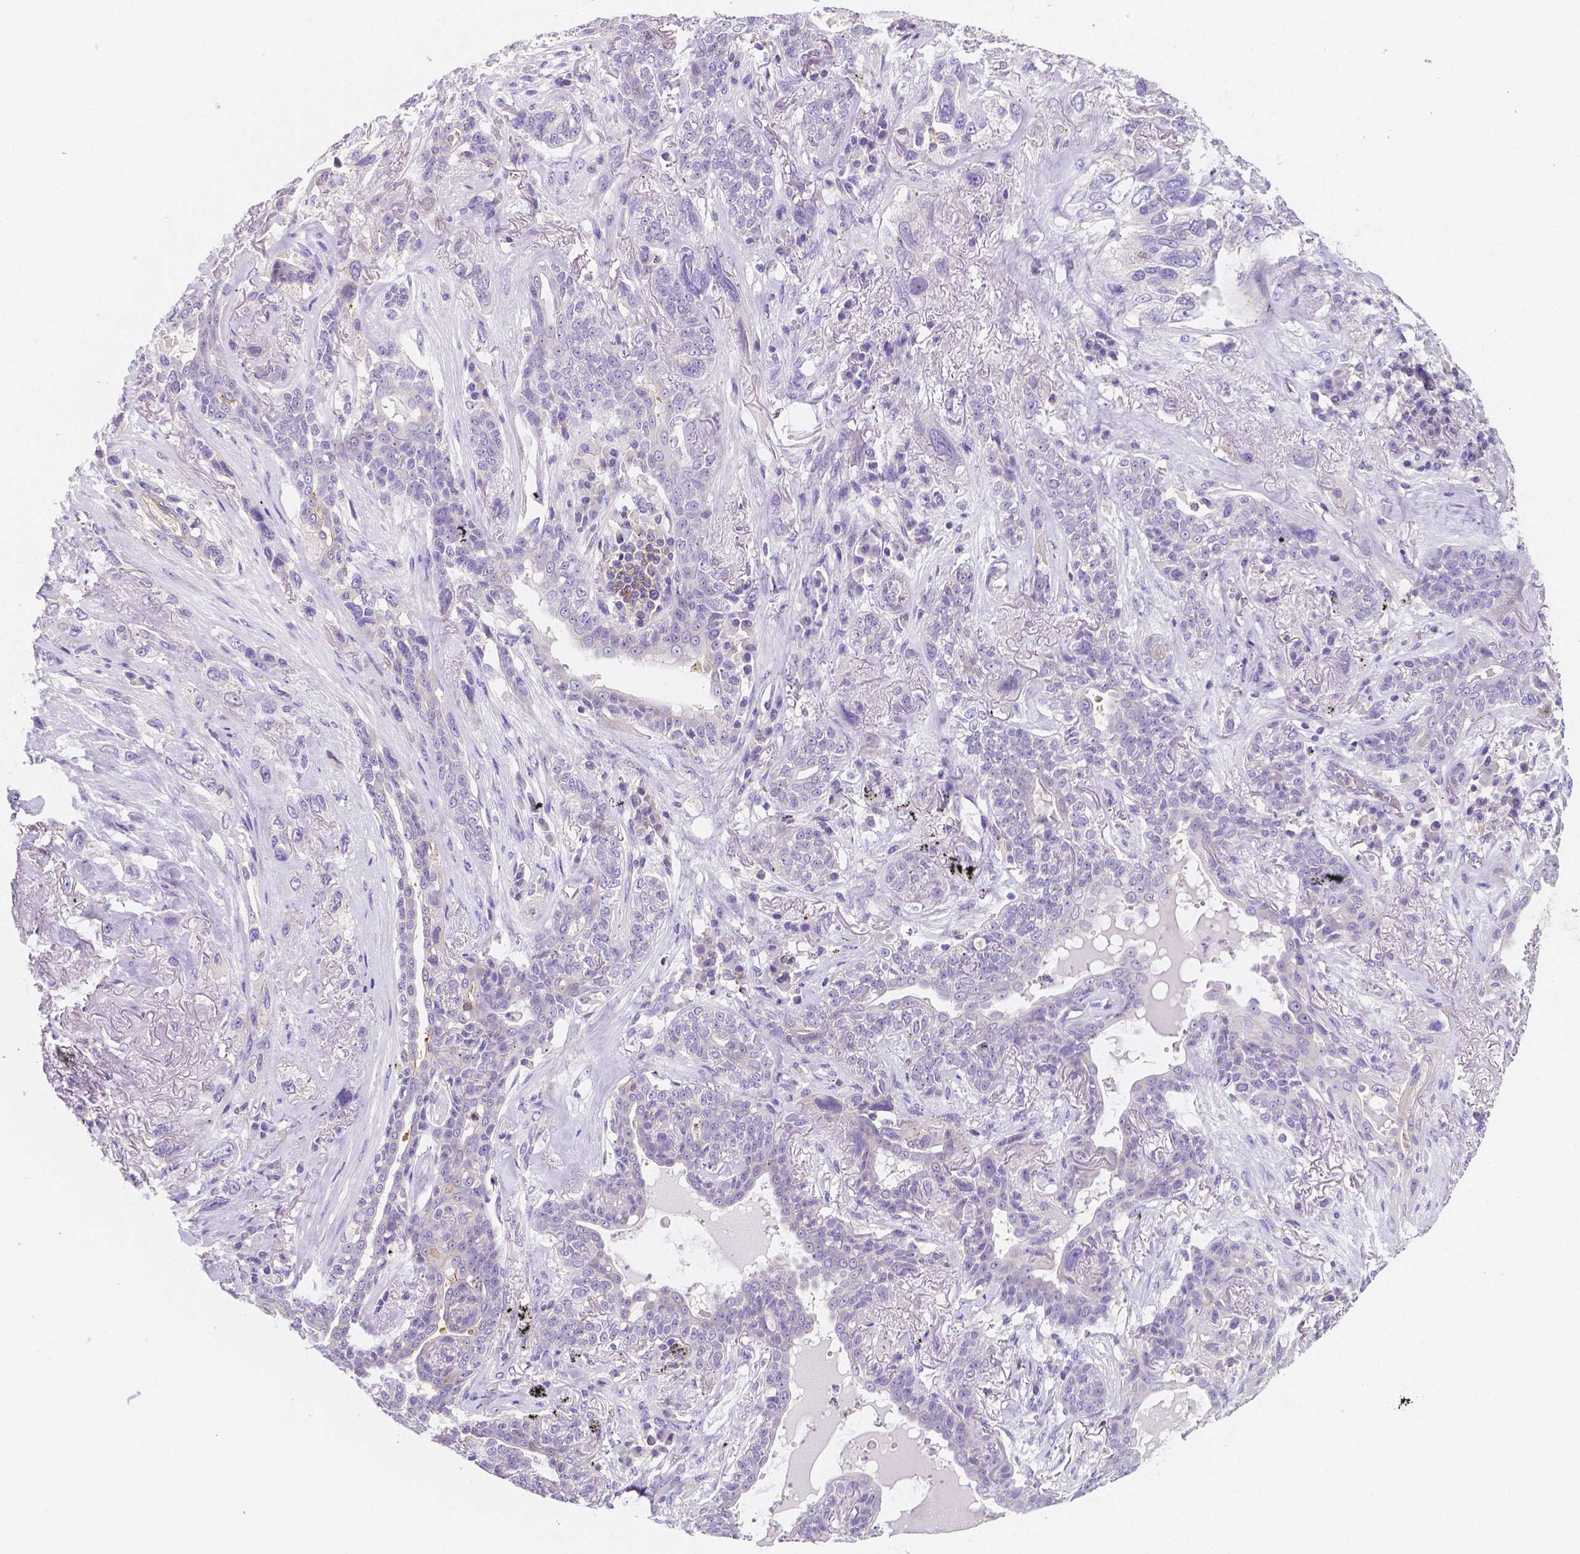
{"staining": {"intensity": "negative", "quantity": "none", "location": "none"}, "tissue": "lung cancer", "cell_type": "Tumor cells", "image_type": "cancer", "snomed": [{"axis": "morphology", "description": "Squamous cell carcinoma, NOS"}, {"axis": "topography", "description": "Lung"}], "caption": "The image displays no significant expression in tumor cells of squamous cell carcinoma (lung).", "gene": "GABRD", "patient": {"sex": "female", "age": 70}}